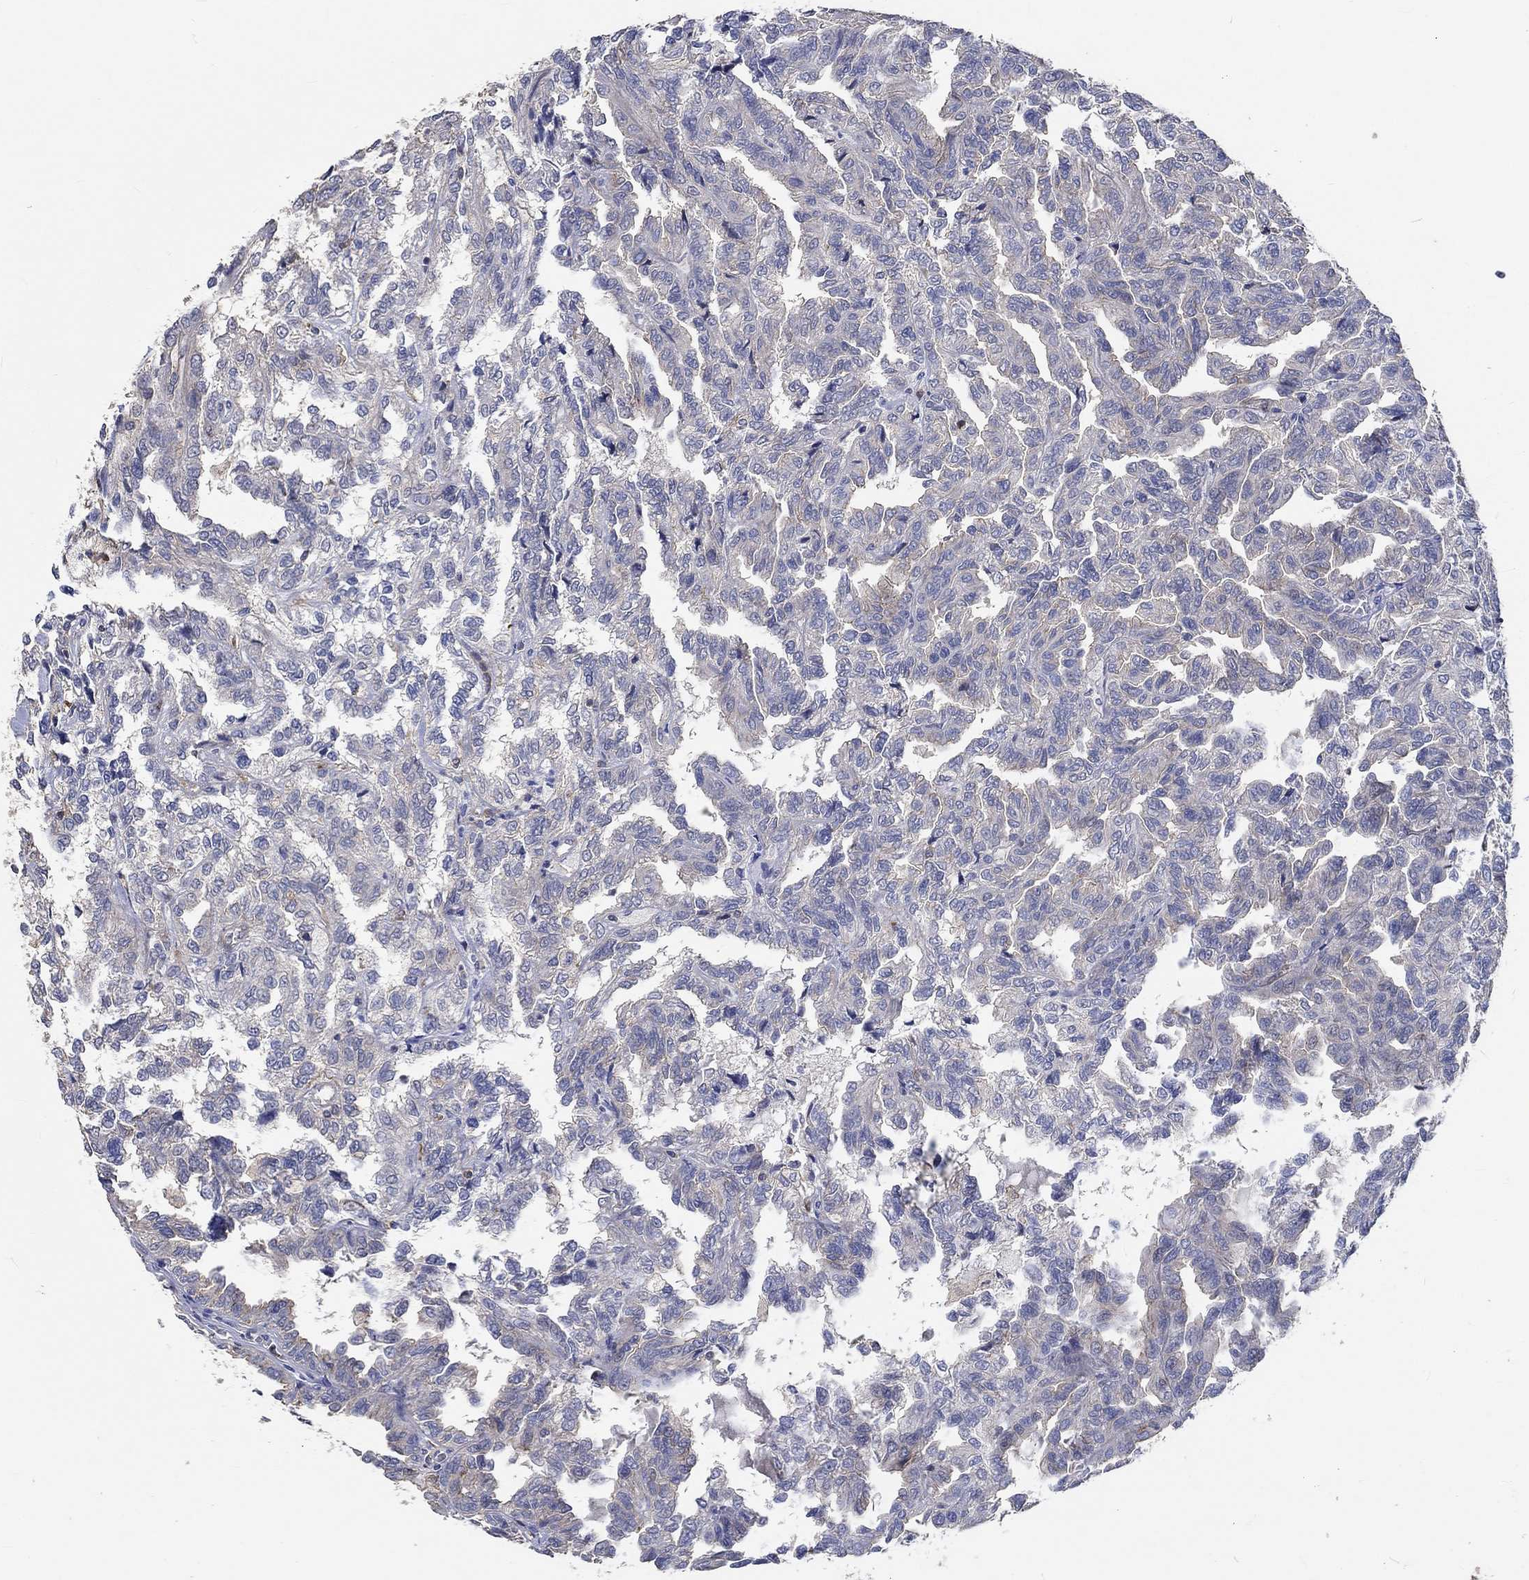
{"staining": {"intensity": "moderate", "quantity": "<25%", "location": "cytoplasmic/membranous"}, "tissue": "renal cancer", "cell_type": "Tumor cells", "image_type": "cancer", "snomed": [{"axis": "morphology", "description": "Adenocarcinoma, NOS"}, {"axis": "topography", "description": "Kidney"}], "caption": "Moderate cytoplasmic/membranous expression is seen in approximately <25% of tumor cells in renal adenocarcinoma. (DAB = brown stain, brightfield microscopy at high magnification).", "gene": "TNFAIP8L3", "patient": {"sex": "male", "age": 79}}